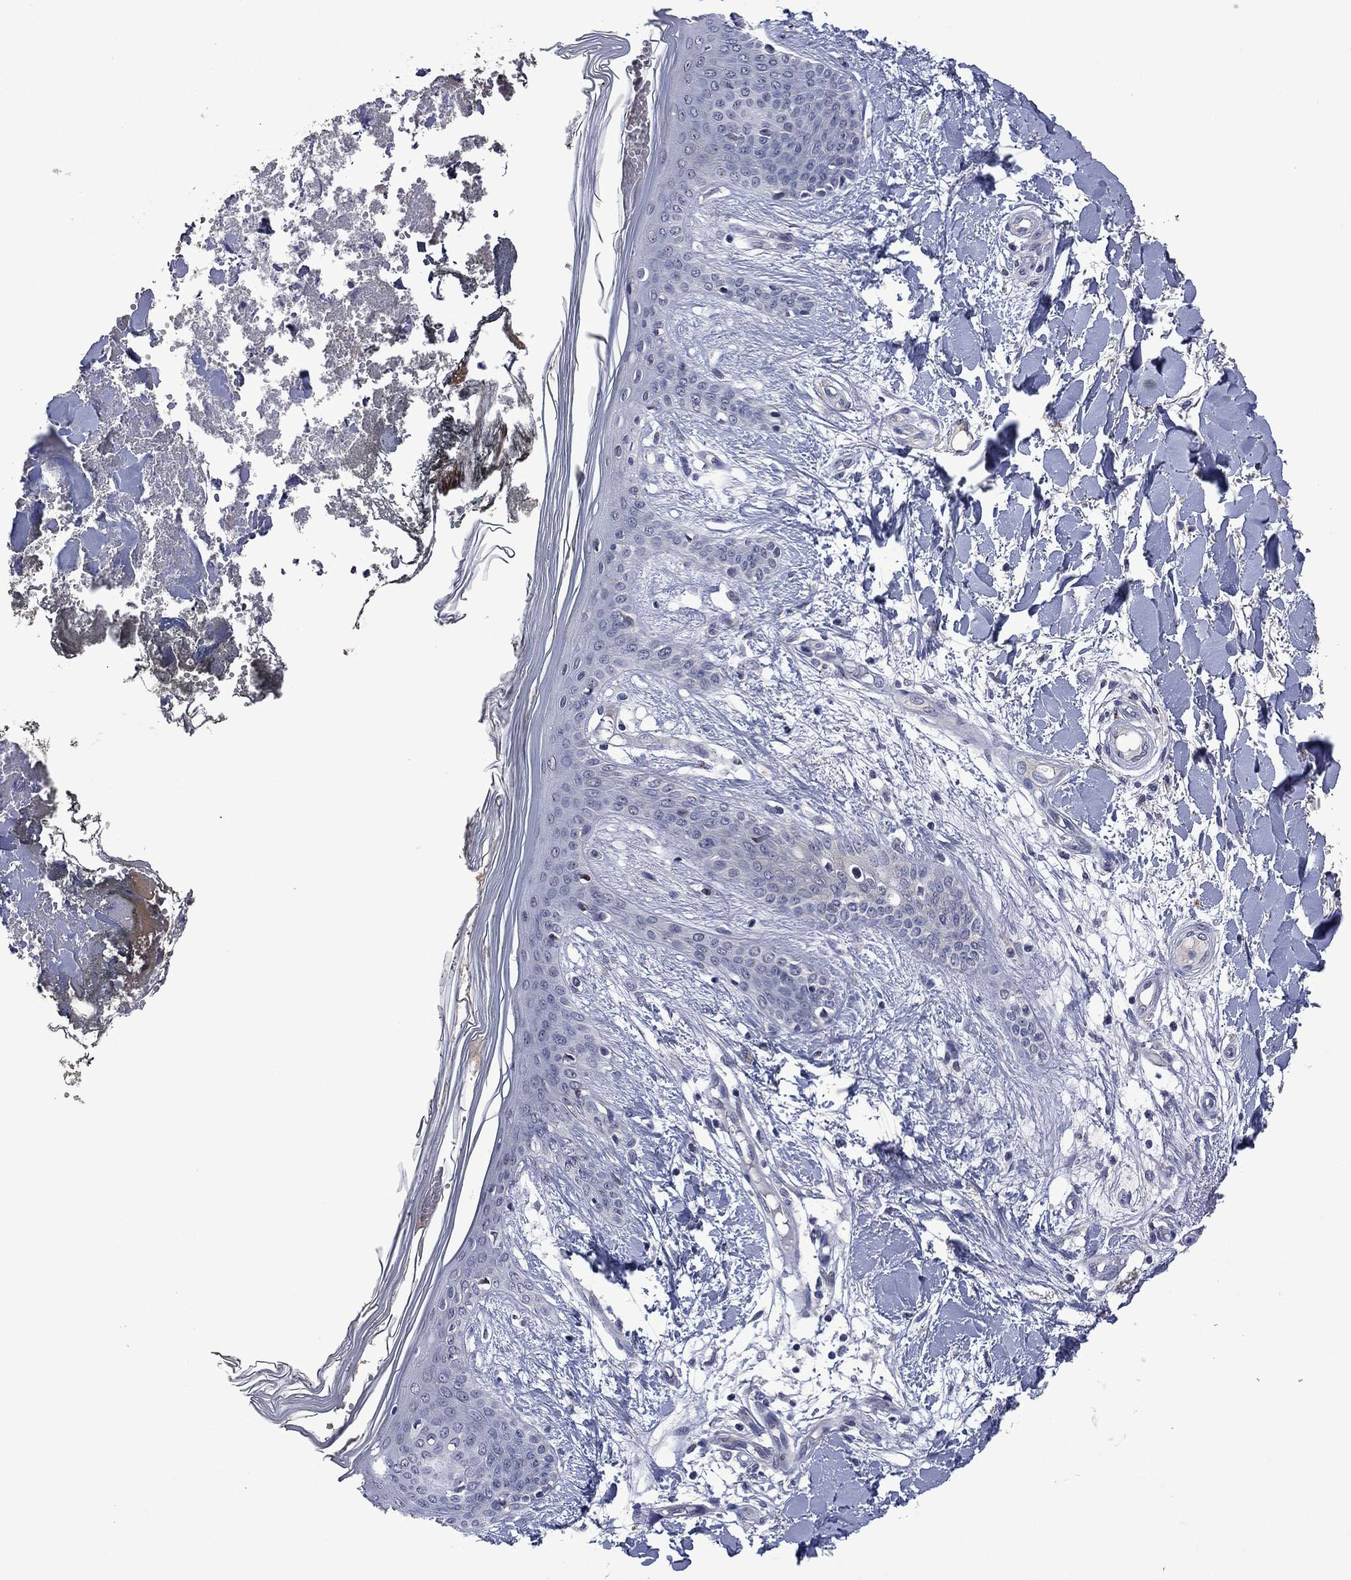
{"staining": {"intensity": "negative", "quantity": "none", "location": "none"}, "tissue": "skin", "cell_type": "Fibroblasts", "image_type": "normal", "snomed": [{"axis": "morphology", "description": "Normal tissue, NOS"}, {"axis": "topography", "description": "Skin"}], "caption": "Immunohistochemistry histopathology image of normal skin: skin stained with DAB (3,3'-diaminobenzidine) shows no significant protein positivity in fibroblasts.", "gene": "PHKA1", "patient": {"sex": "female", "age": 34}}